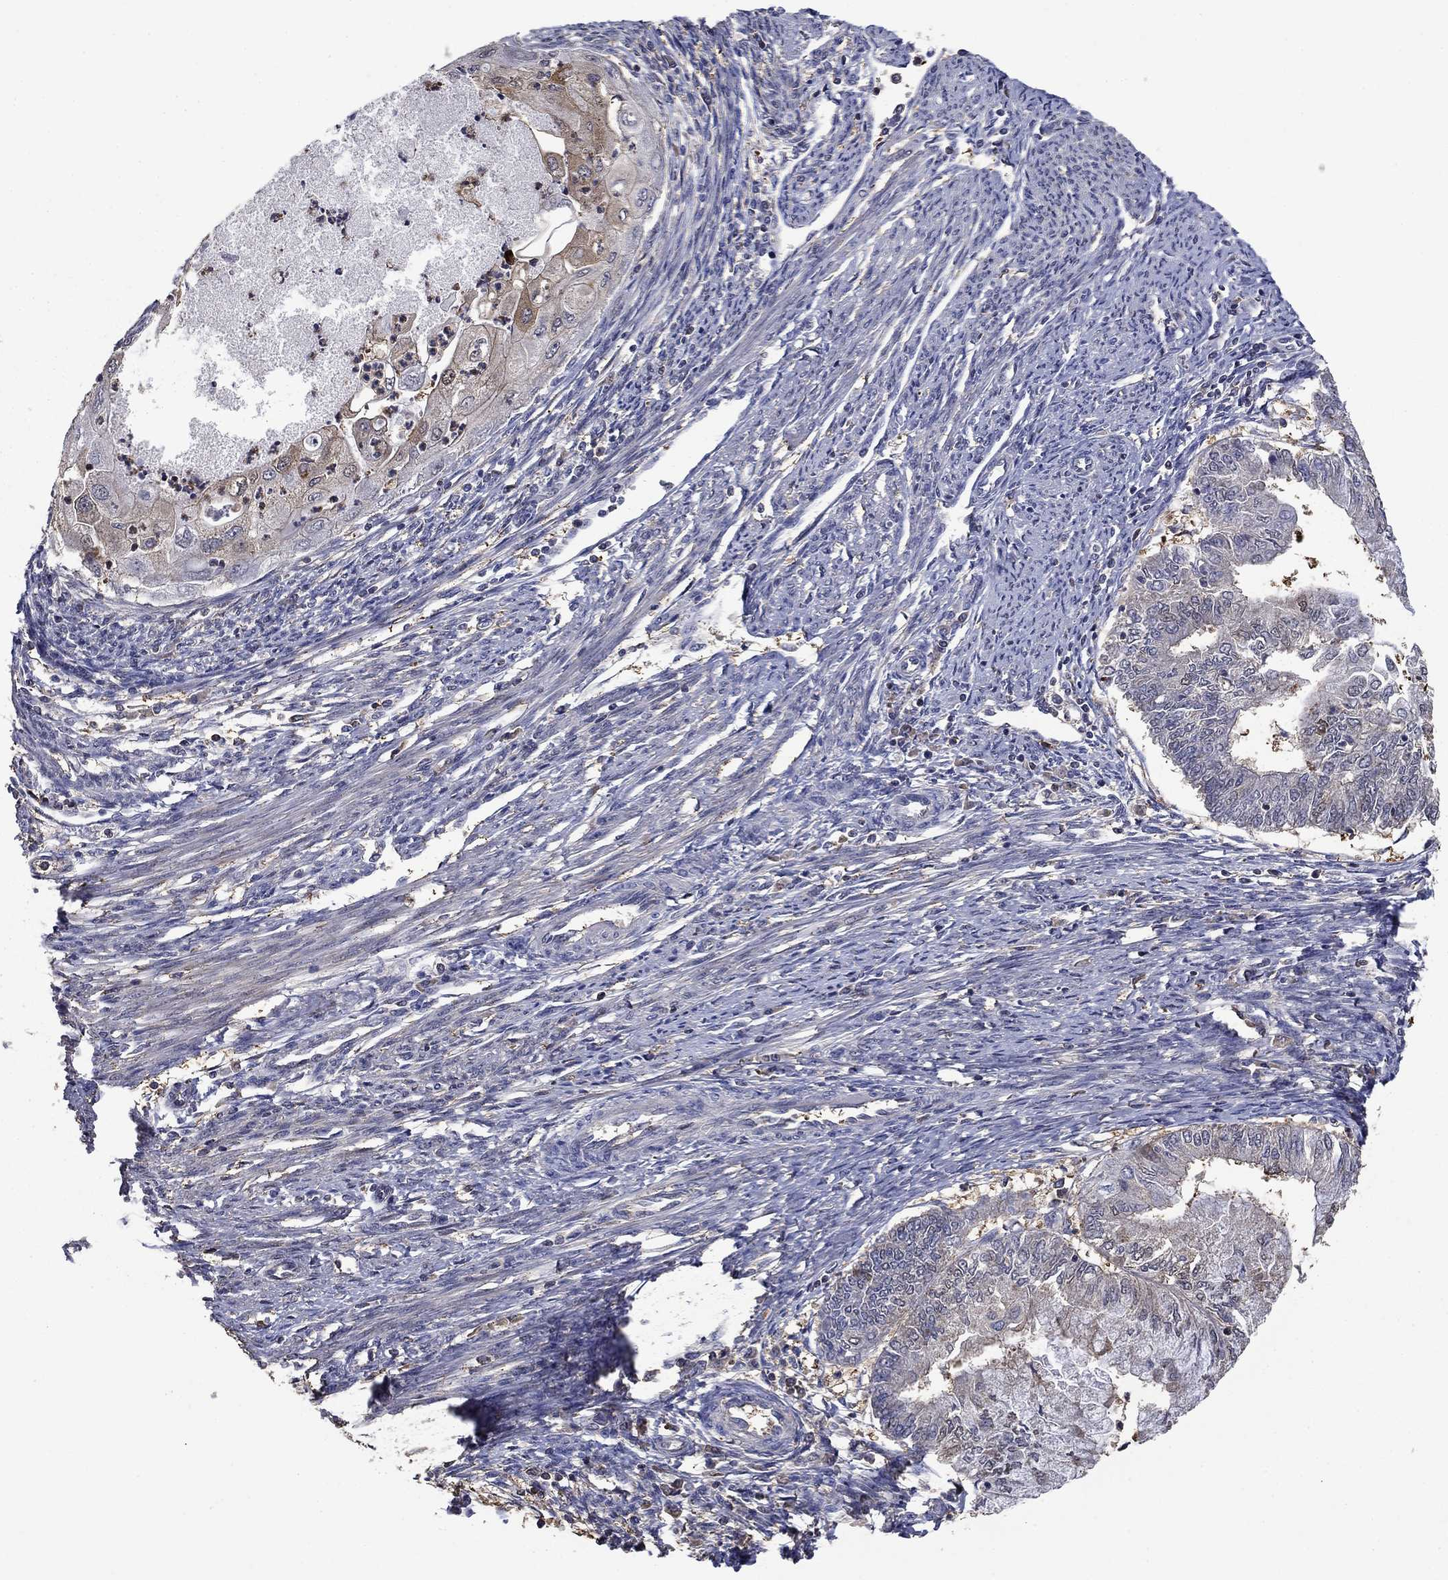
{"staining": {"intensity": "negative", "quantity": "none", "location": "none"}, "tissue": "endometrial cancer", "cell_type": "Tumor cells", "image_type": "cancer", "snomed": [{"axis": "morphology", "description": "Adenocarcinoma, NOS"}, {"axis": "topography", "description": "Endometrium"}], "caption": "High power microscopy image of an immunohistochemistry micrograph of endometrial cancer (adenocarcinoma), revealing no significant positivity in tumor cells.", "gene": "DVL1", "patient": {"sex": "female", "age": 59}}